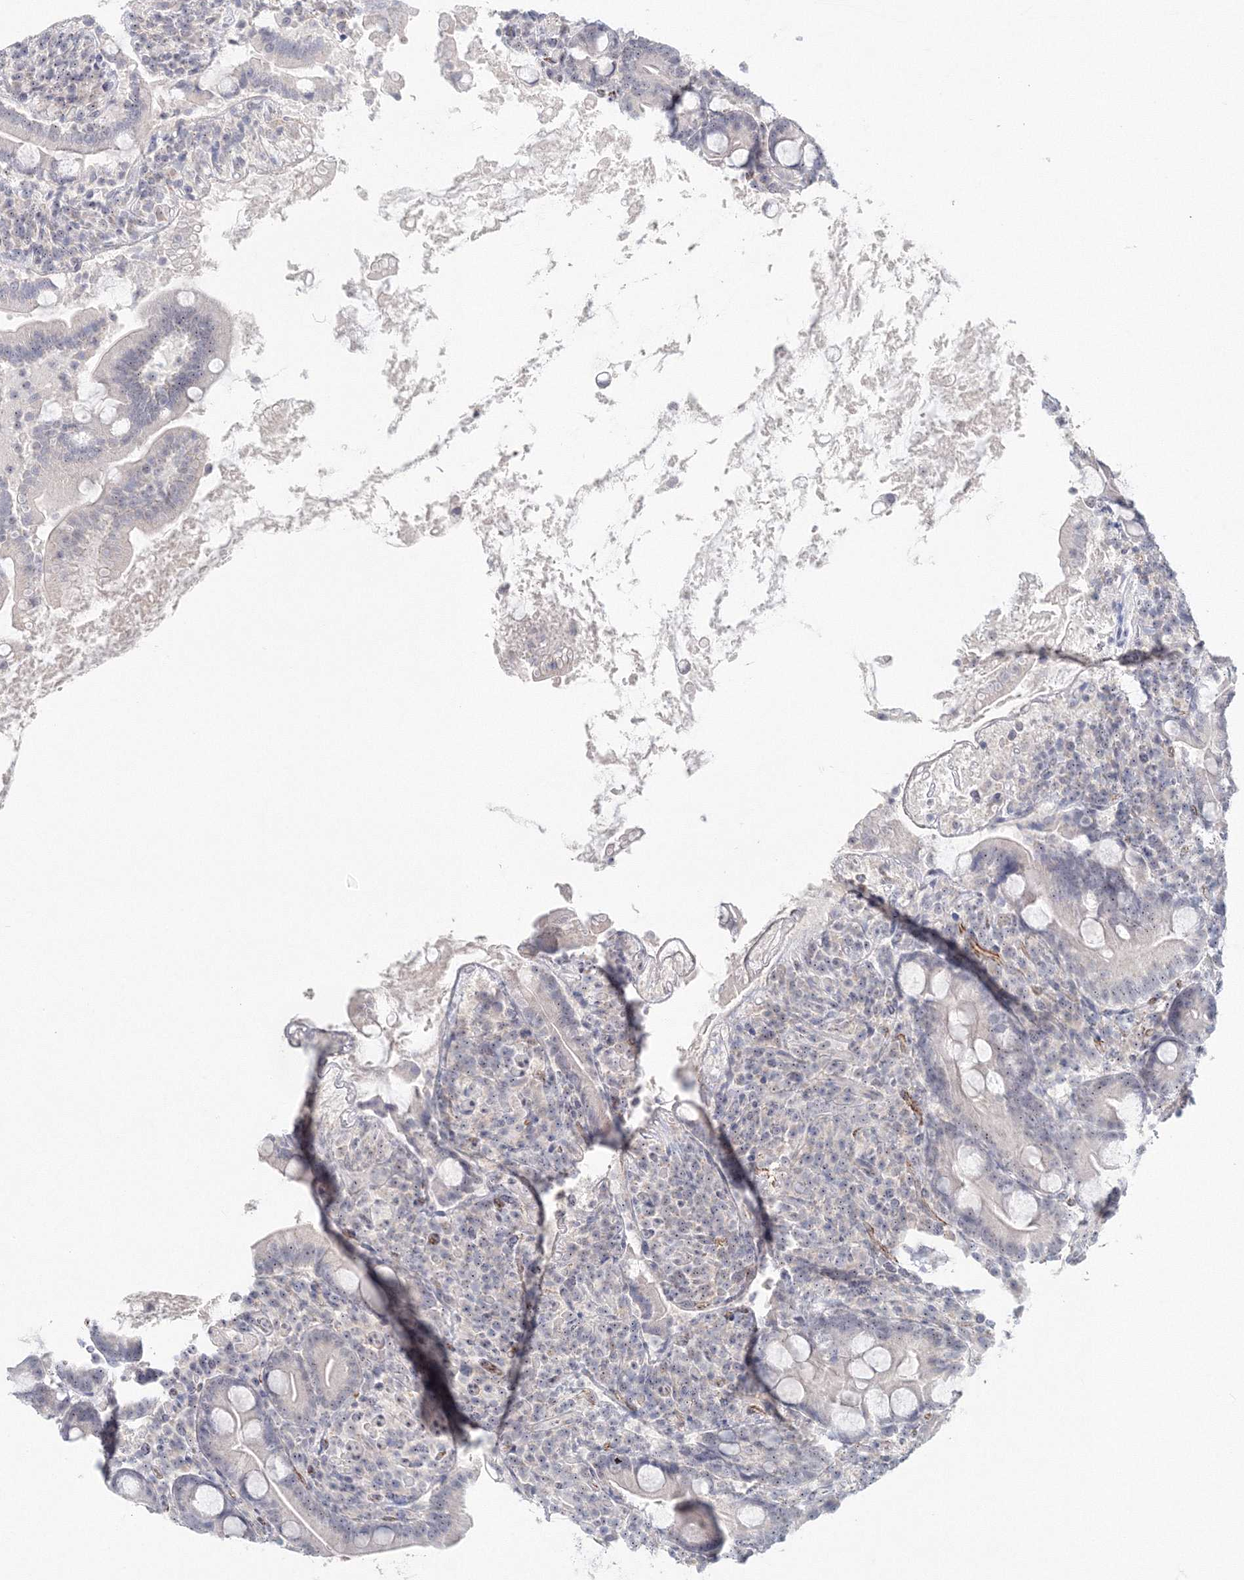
{"staining": {"intensity": "weak", "quantity": "25%-75%", "location": "nuclear"}, "tissue": "duodenum", "cell_type": "Glandular cells", "image_type": "normal", "snomed": [{"axis": "morphology", "description": "Normal tissue, NOS"}, {"axis": "topography", "description": "Duodenum"}], "caption": "Benign duodenum shows weak nuclear positivity in about 25%-75% of glandular cells.", "gene": "SIRT7", "patient": {"sex": "male", "age": 35}}